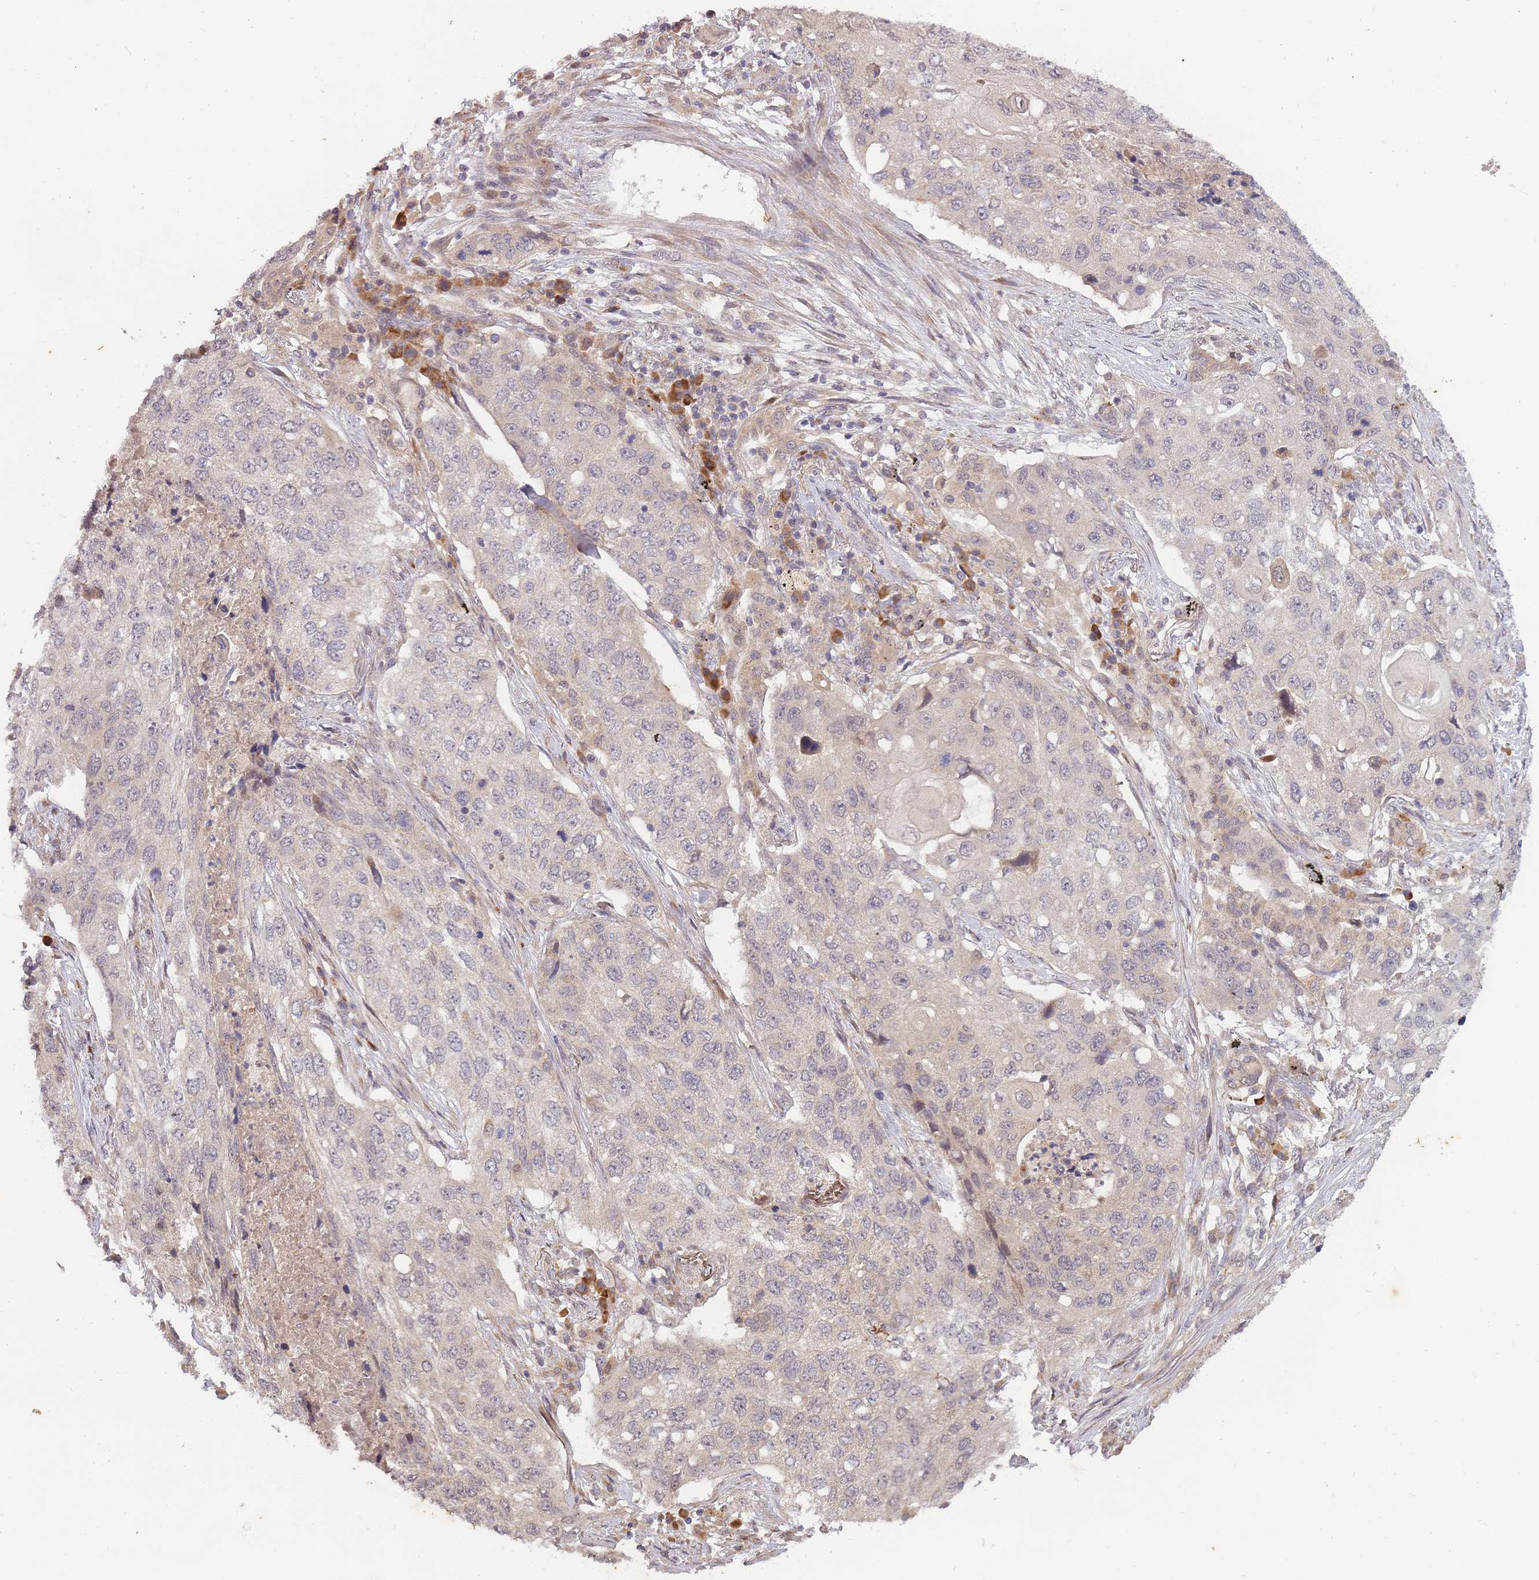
{"staining": {"intensity": "weak", "quantity": "<25%", "location": "cytoplasmic/membranous"}, "tissue": "lung cancer", "cell_type": "Tumor cells", "image_type": "cancer", "snomed": [{"axis": "morphology", "description": "Squamous cell carcinoma, NOS"}, {"axis": "topography", "description": "Lung"}], "caption": "DAB immunohistochemical staining of lung cancer (squamous cell carcinoma) shows no significant expression in tumor cells.", "gene": "SMC6", "patient": {"sex": "female", "age": 63}}